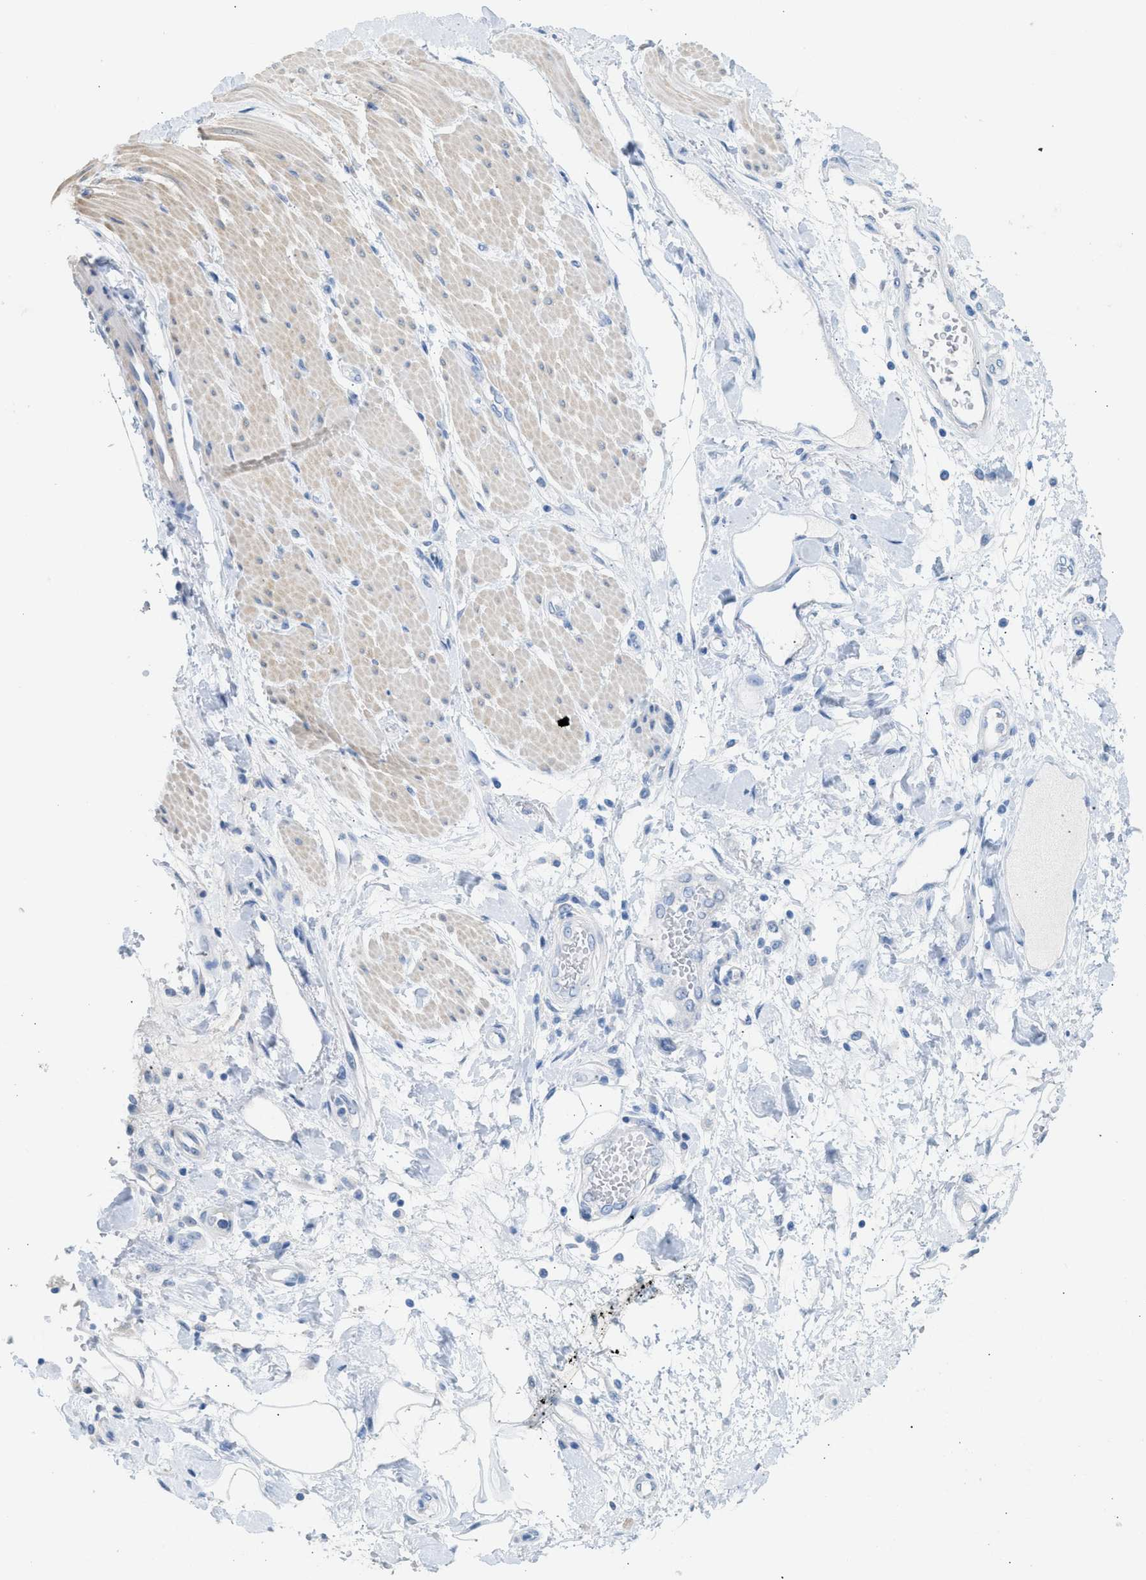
{"staining": {"intensity": "negative", "quantity": "none", "location": "none"}, "tissue": "adipose tissue", "cell_type": "Adipocytes", "image_type": "normal", "snomed": [{"axis": "morphology", "description": "Normal tissue, NOS"}, {"axis": "morphology", "description": "Adenocarcinoma, NOS"}, {"axis": "topography", "description": "Duodenum"}, {"axis": "topography", "description": "Peripheral nerve tissue"}], "caption": "Micrograph shows no significant protein positivity in adipocytes of normal adipose tissue. (Brightfield microscopy of DAB immunohistochemistry (IHC) at high magnification).", "gene": "SPAM1", "patient": {"sex": "female", "age": 60}}